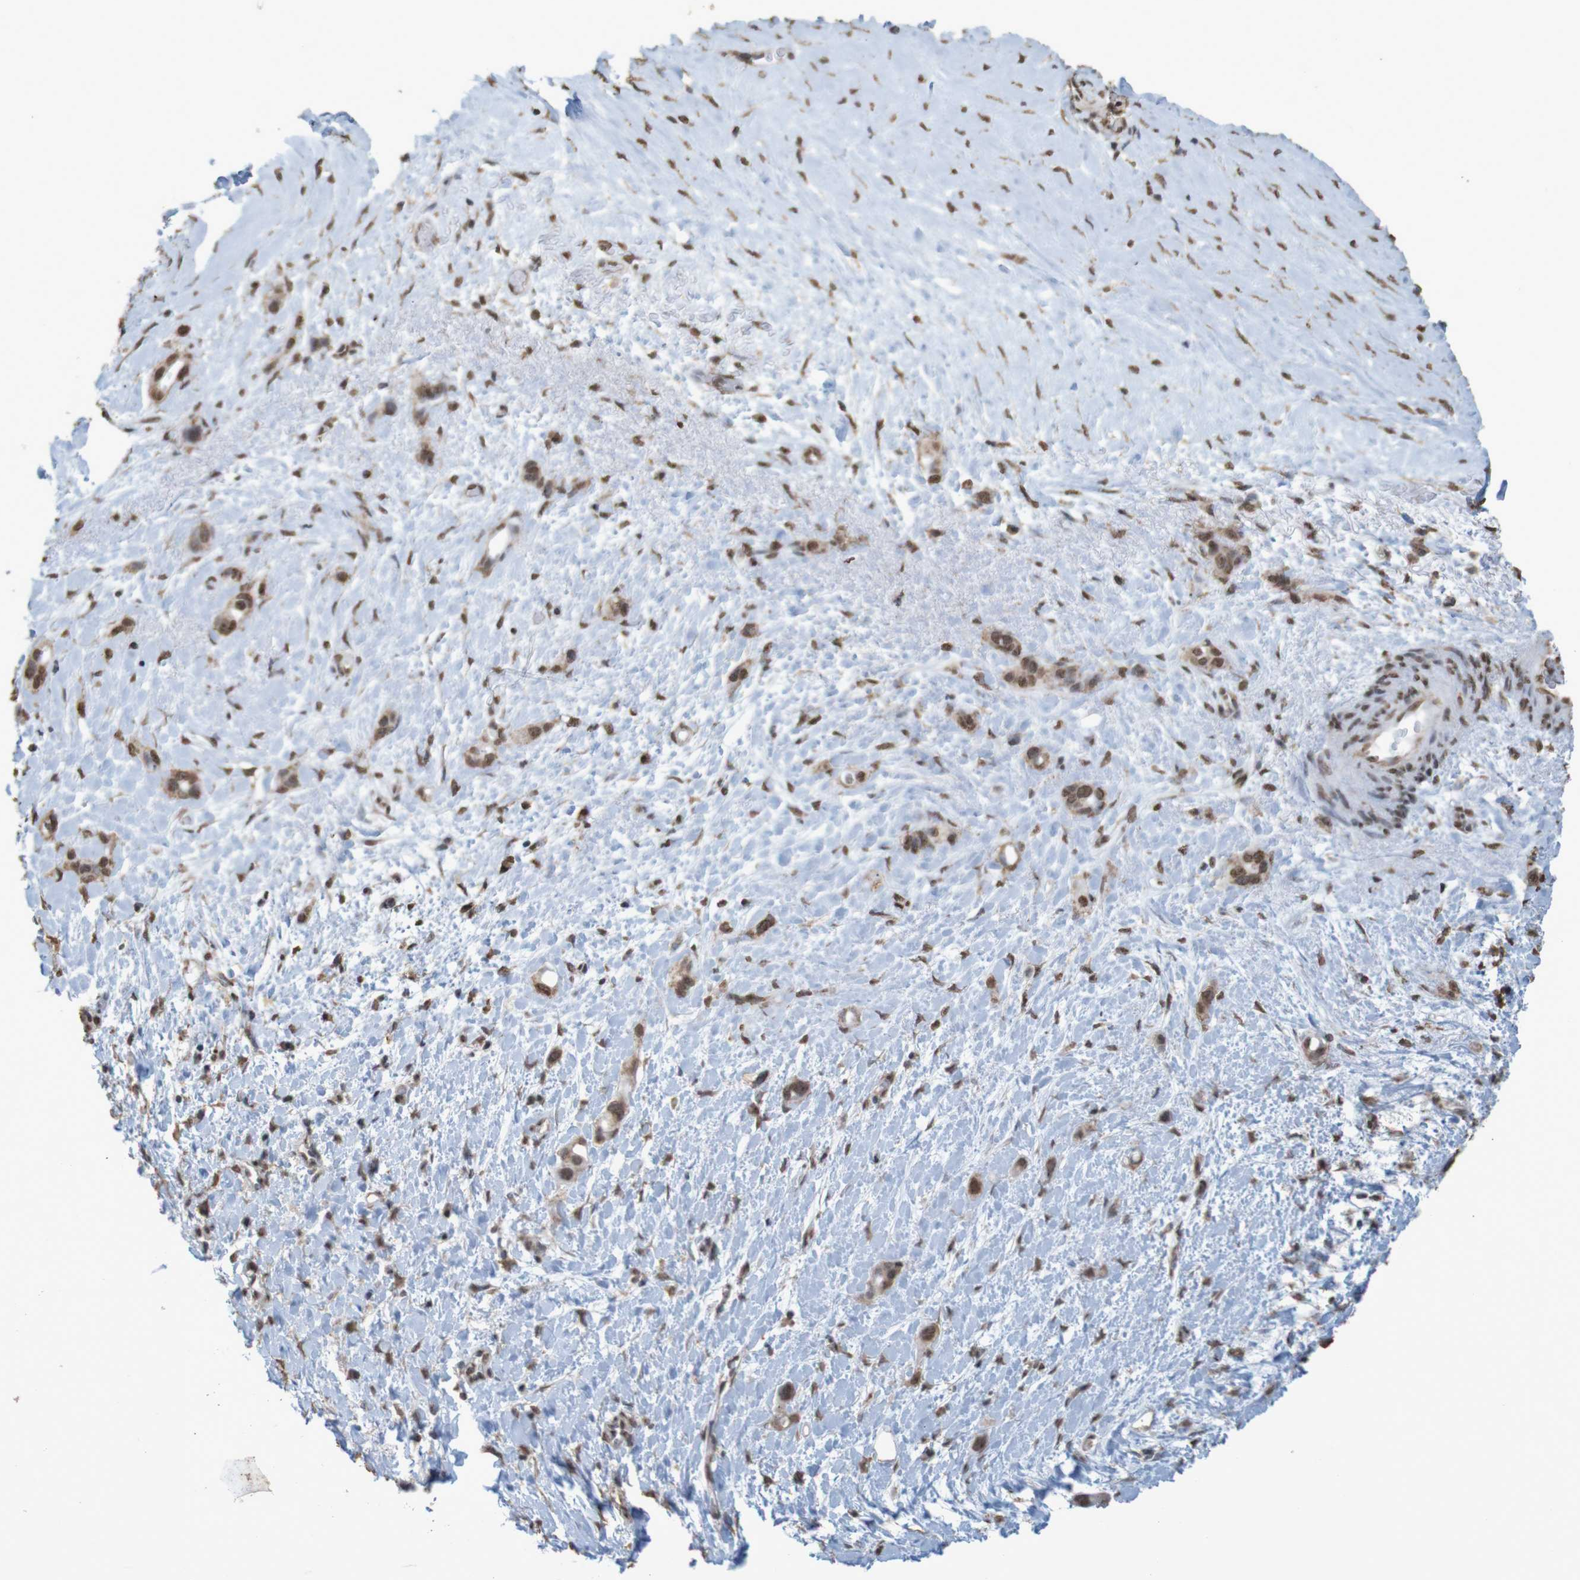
{"staining": {"intensity": "moderate", "quantity": ">75%", "location": "nuclear"}, "tissue": "liver cancer", "cell_type": "Tumor cells", "image_type": "cancer", "snomed": [{"axis": "morphology", "description": "Cholangiocarcinoma"}, {"axis": "topography", "description": "Liver"}], "caption": "Brown immunohistochemical staining in human liver cancer (cholangiocarcinoma) demonstrates moderate nuclear positivity in about >75% of tumor cells.", "gene": "GFI1", "patient": {"sex": "female", "age": 65}}